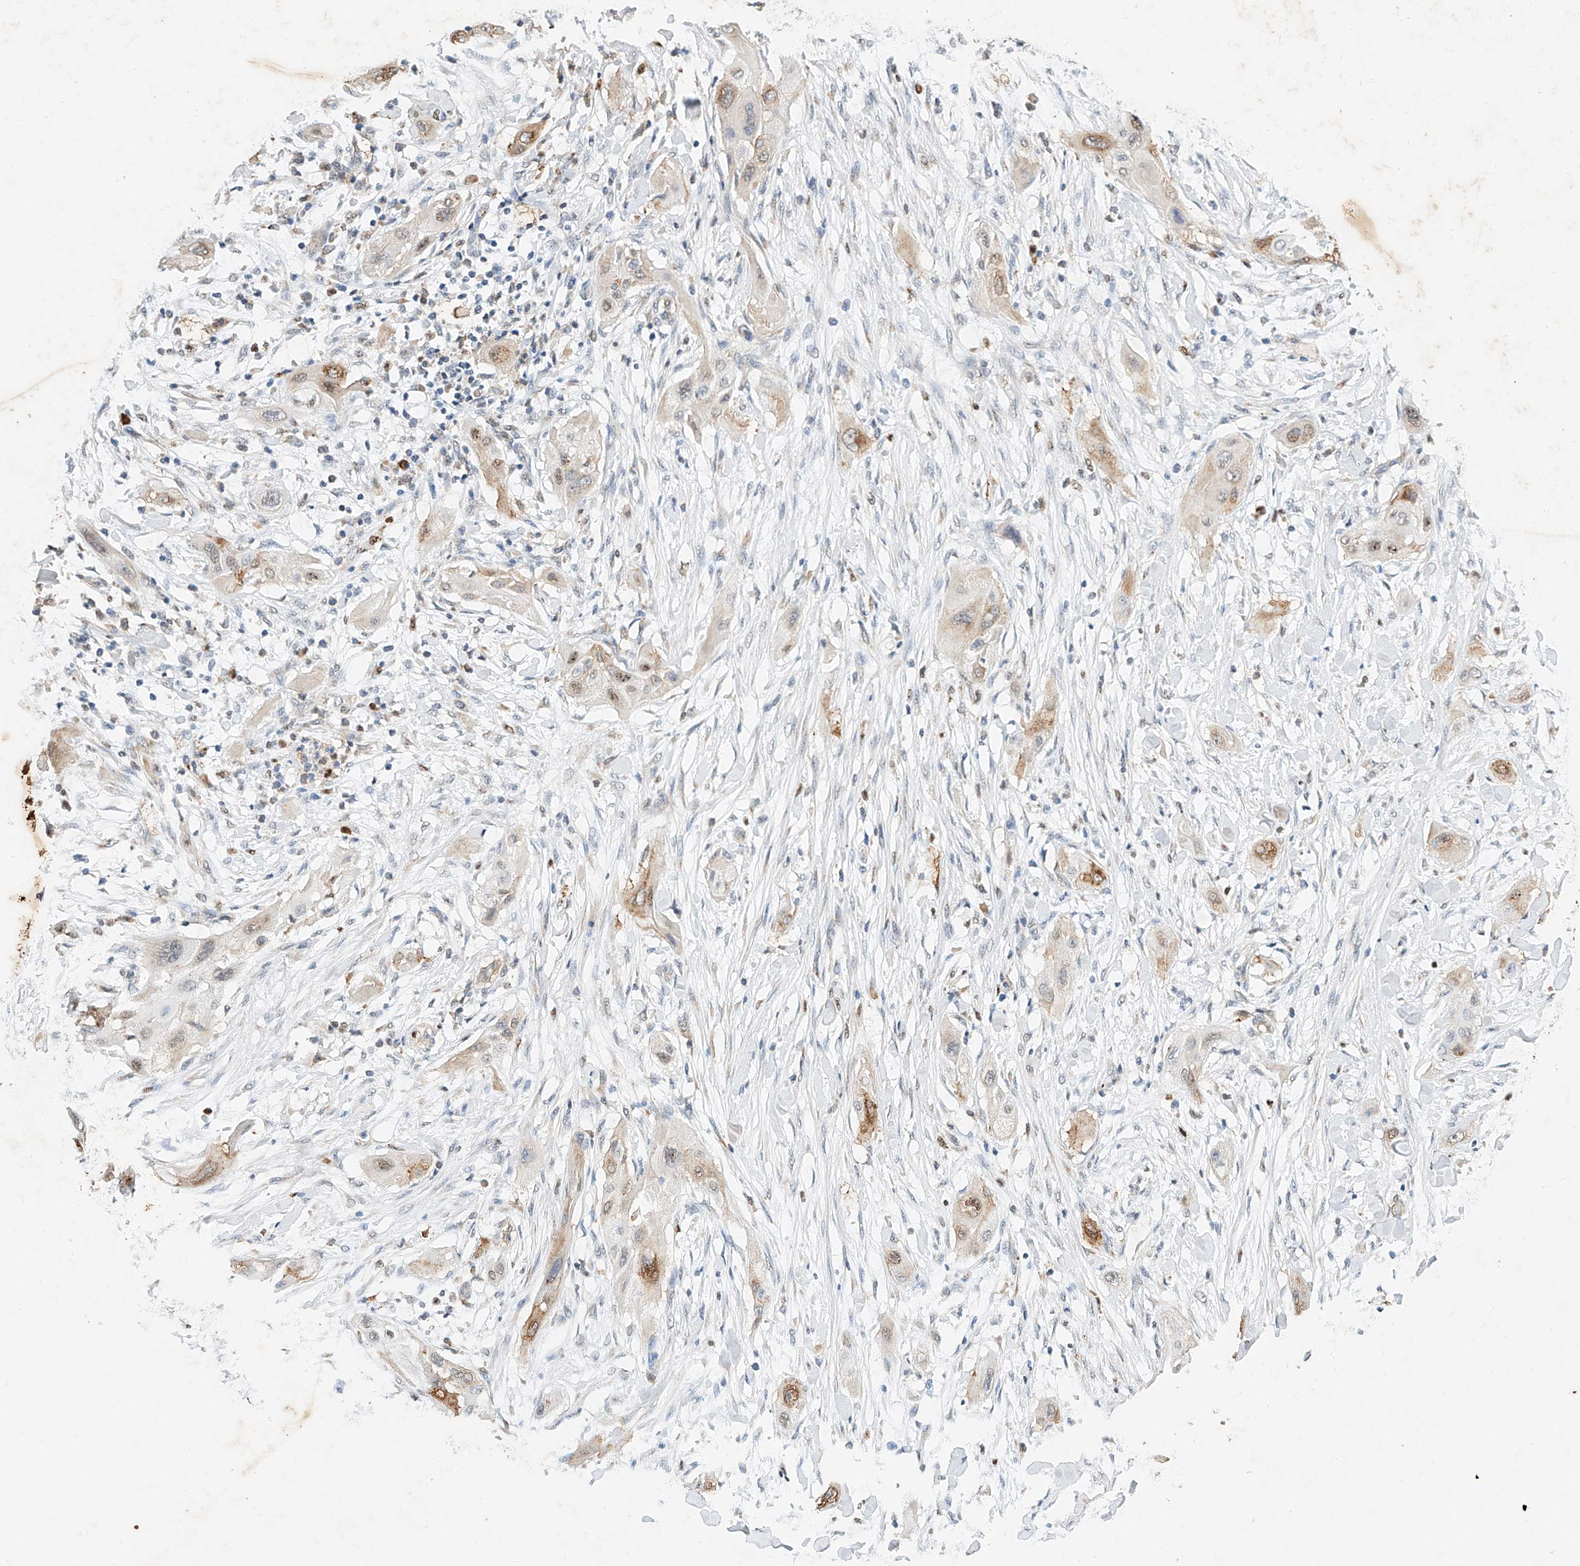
{"staining": {"intensity": "moderate", "quantity": "<25%", "location": "cytoplasmic/membranous"}, "tissue": "lung cancer", "cell_type": "Tumor cells", "image_type": "cancer", "snomed": [{"axis": "morphology", "description": "Squamous cell carcinoma, NOS"}, {"axis": "topography", "description": "Lung"}], "caption": "Moderate cytoplasmic/membranous staining is identified in about <25% of tumor cells in squamous cell carcinoma (lung).", "gene": "CTDP1", "patient": {"sex": "female", "age": 47}}